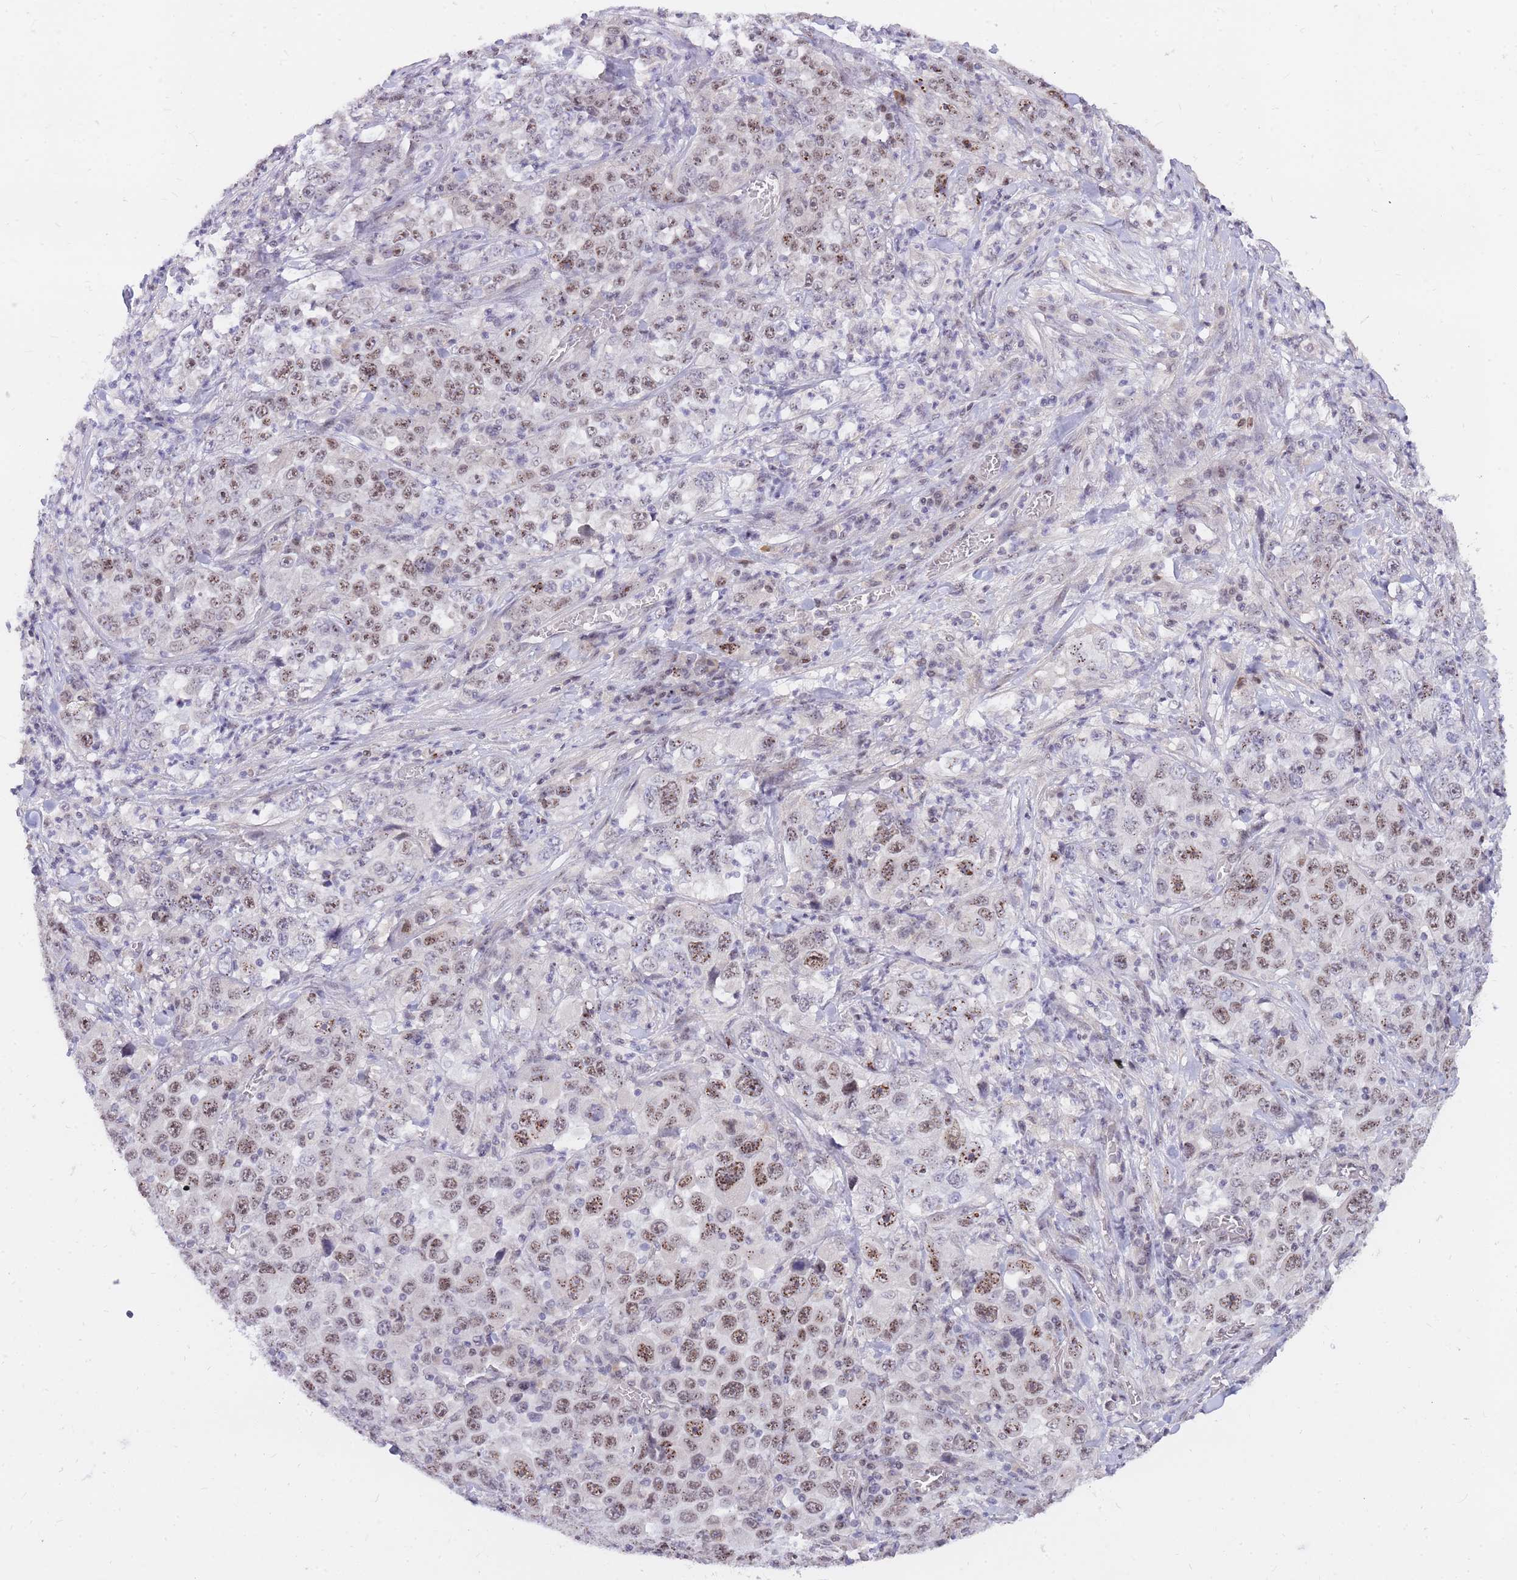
{"staining": {"intensity": "moderate", "quantity": "25%-75%", "location": "nuclear"}, "tissue": "stomach cancer", "cell_type": "Tumor cells", "image_type": "cancer", "snomed": [{"axis": "morphology", "description": "Normal tissue, NOS"}, {"axis": "morphology", "description": "Adenocarcinoma, NOS"}, {"axis": "topography", "description": "Stomach, upper"}, {"axis": "topography", "description": "Stomach"}], "caption": "This is a micrograph of immunohistochemistry staining of stomach adenocarcinoma, which shows moderate staining in the nuclear of tumor cells.", "gene": "TLE2", "patient": {"sex": "male", "age": 59}}